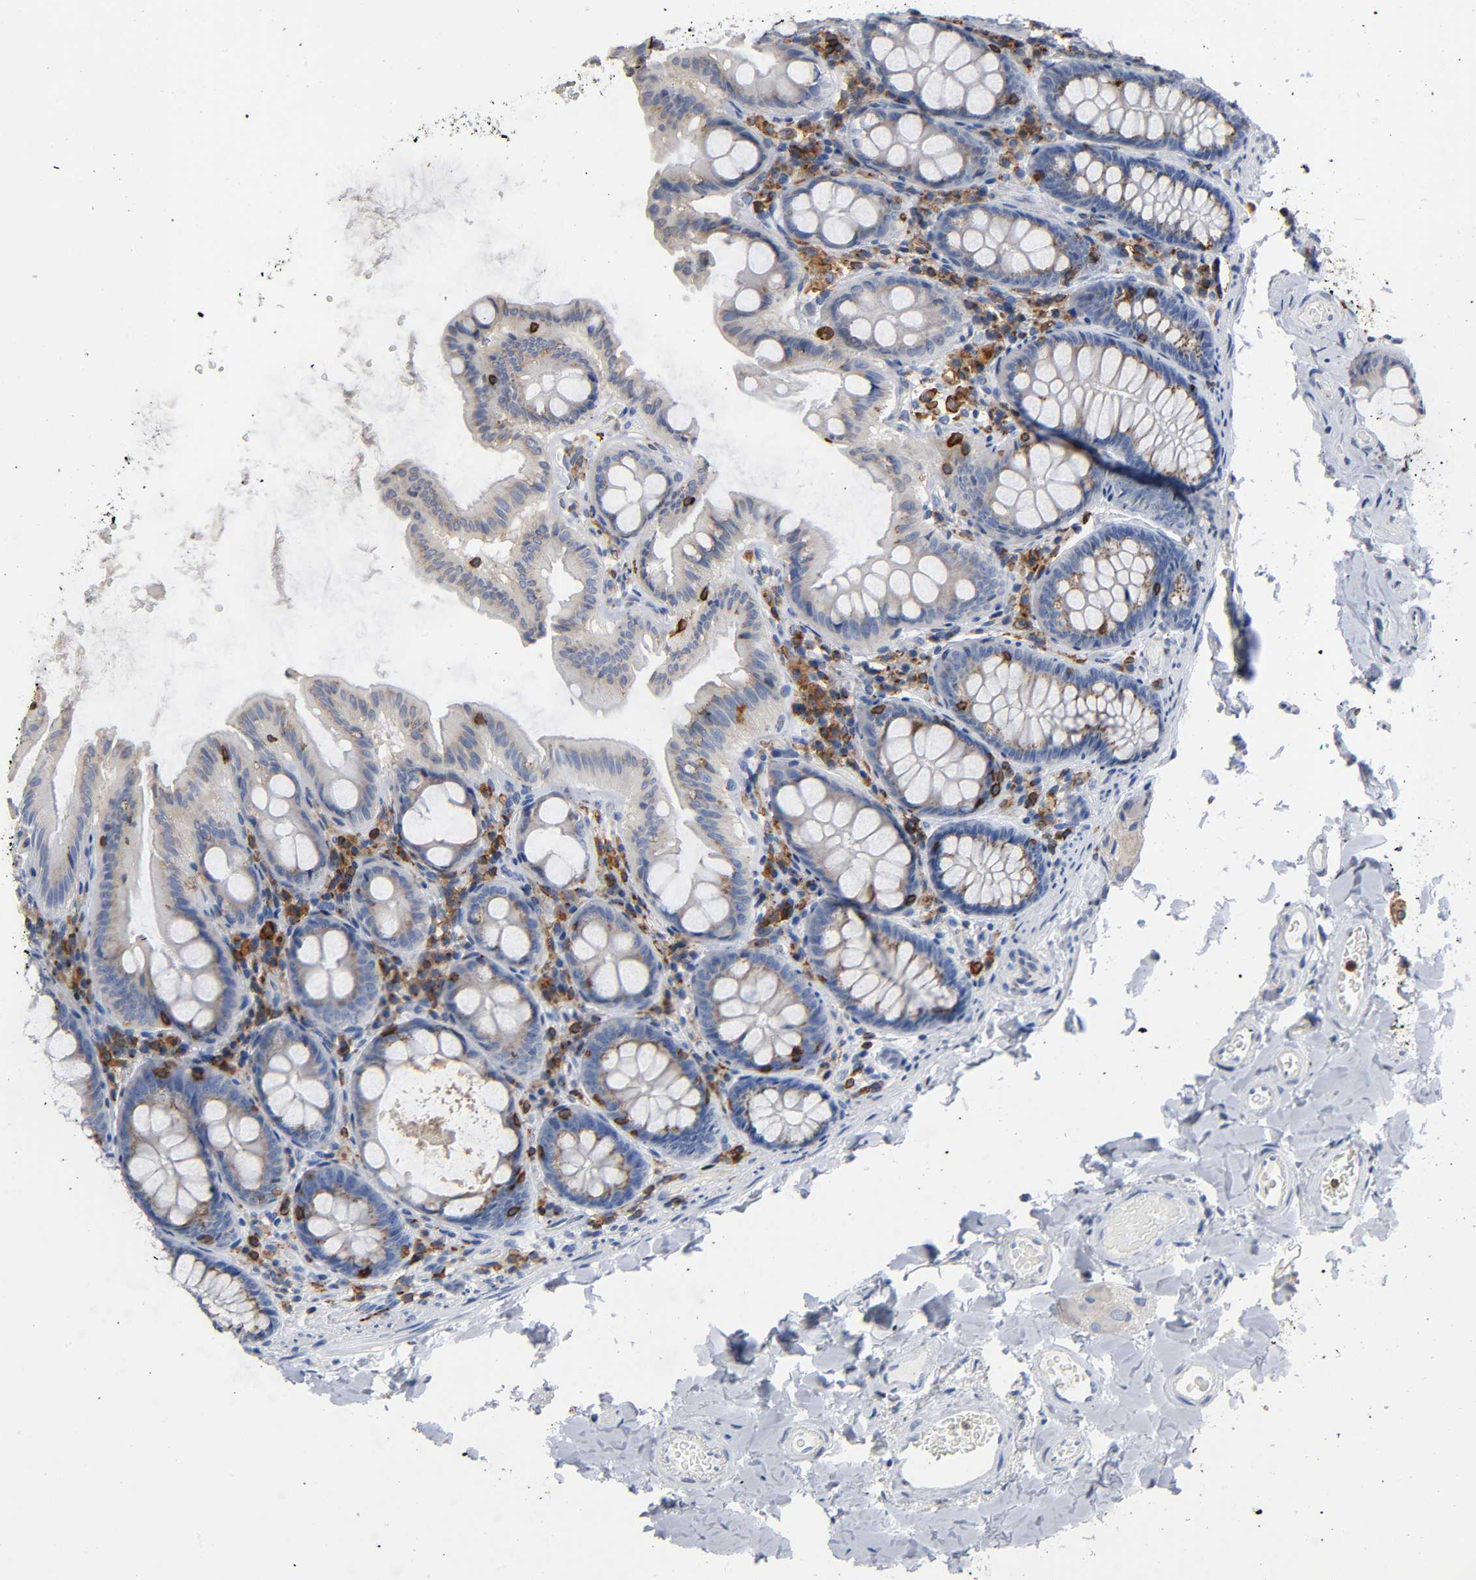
{"staining": {"intensity": "negative", "quantity": "none", "location": "none"}, "tissue": "colon", "cell_type": "Endothelial cells", "image_type": "normal", "snomed": [{"axis": "morphology", "description": "Normal tissue, NOS"}, {"axis": "topography", "description": "Colon"}], "caption": "IHC photomicrograph of normal colon: colon stained with DAB shows no significant protein positivity in endothelial cells.", "gene": "CAPN10", "patient": {"sex": "female", "age": 61}}